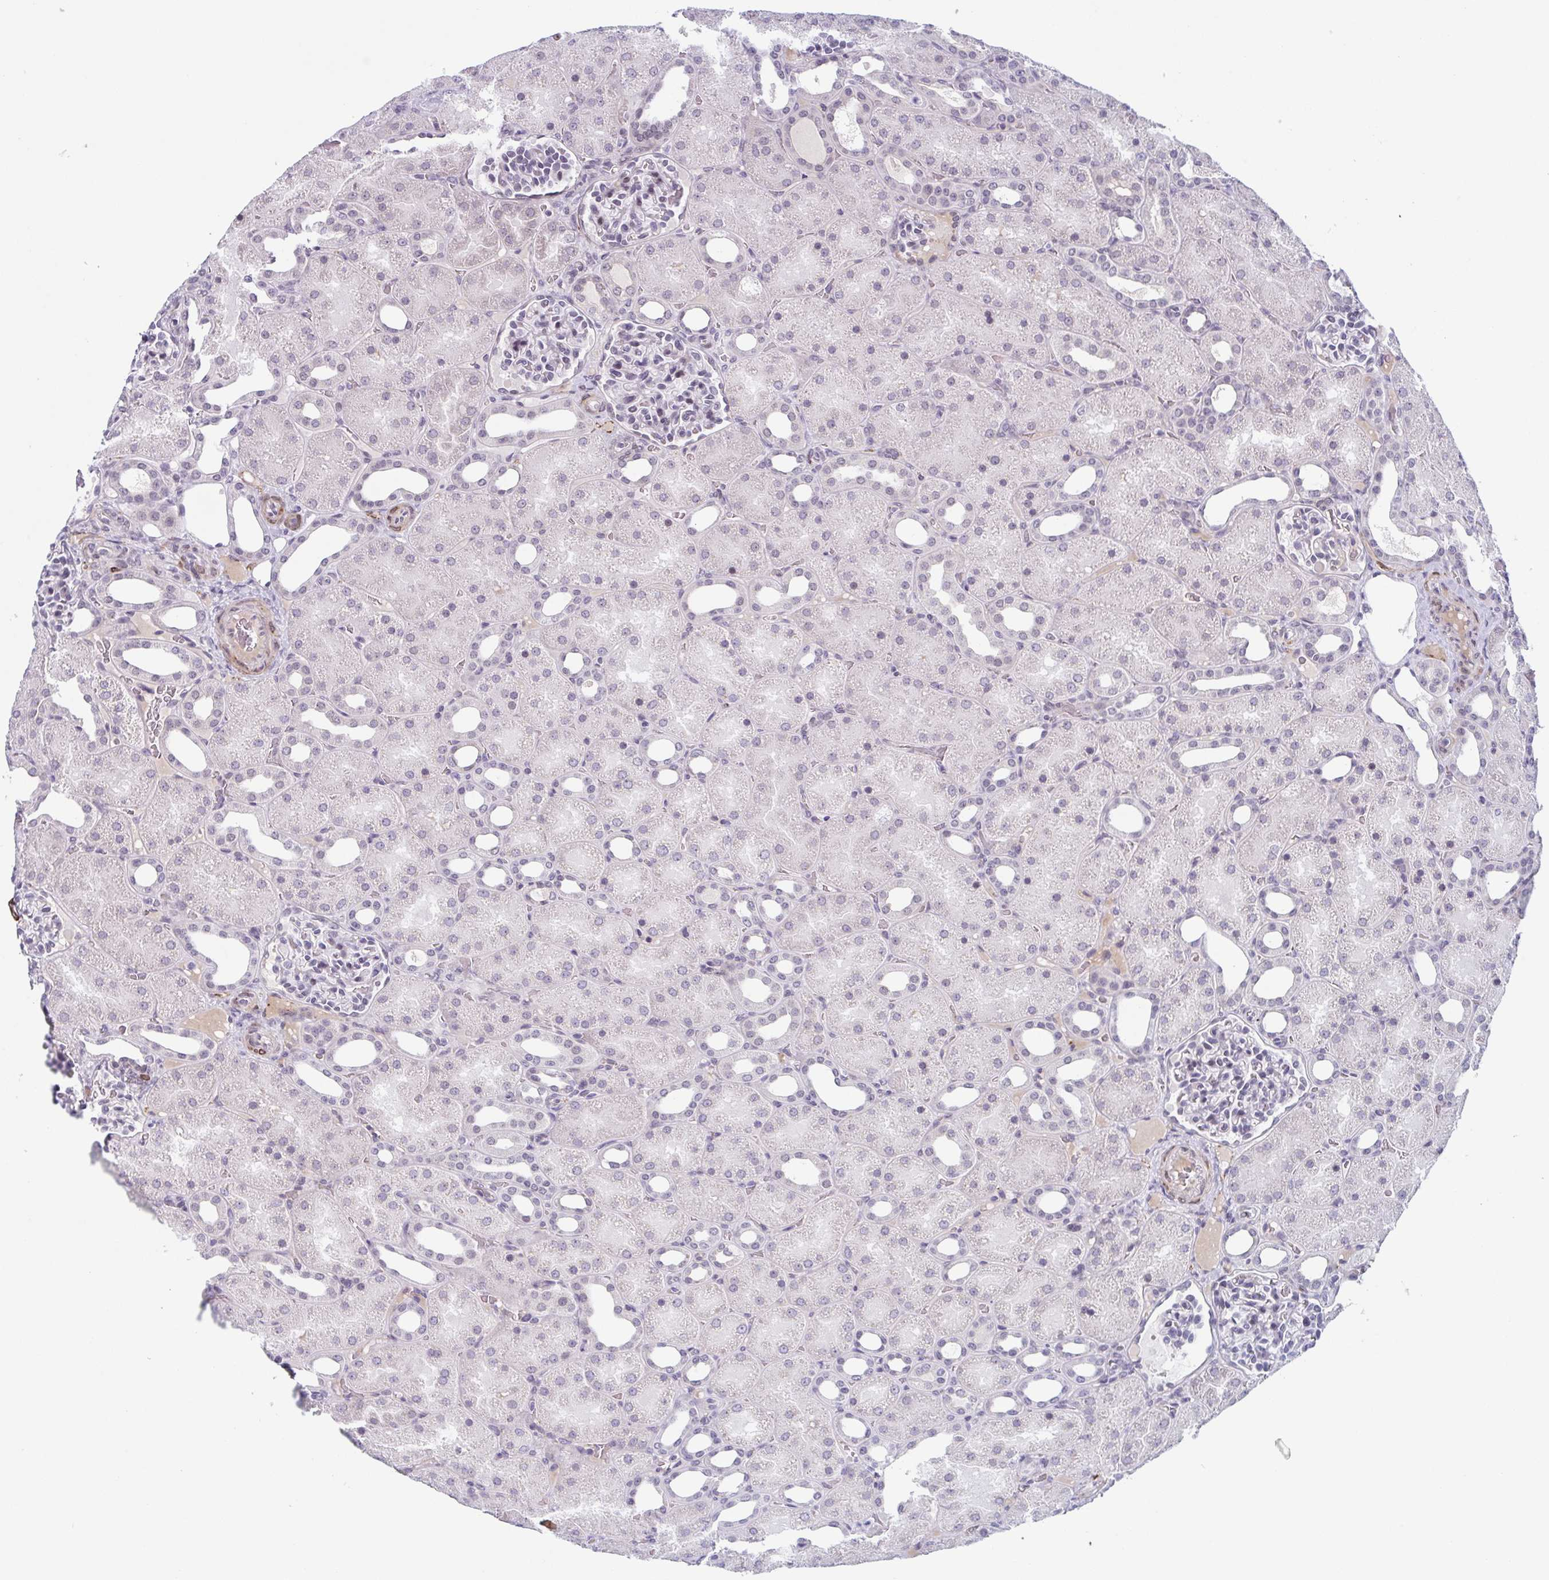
{"staining": {"intensity": "weak", "quantity": "<25%", "location": "nuclear"}, "tissue": "kidney", "cell_type": "Cells in glomeruli", "image_type": "normal", "snomed": [{"axis": "morphology", "description": "Normal tissue, NOS"}, {"axis": "topography", "description": "Kidney"}], "caption": "Kidney stained for a protein using immunohistochemistry demonstrates no staining cells in glomeruli.", "gene": "ZFP64", "patient": {"sex": "male", "age": 2}}